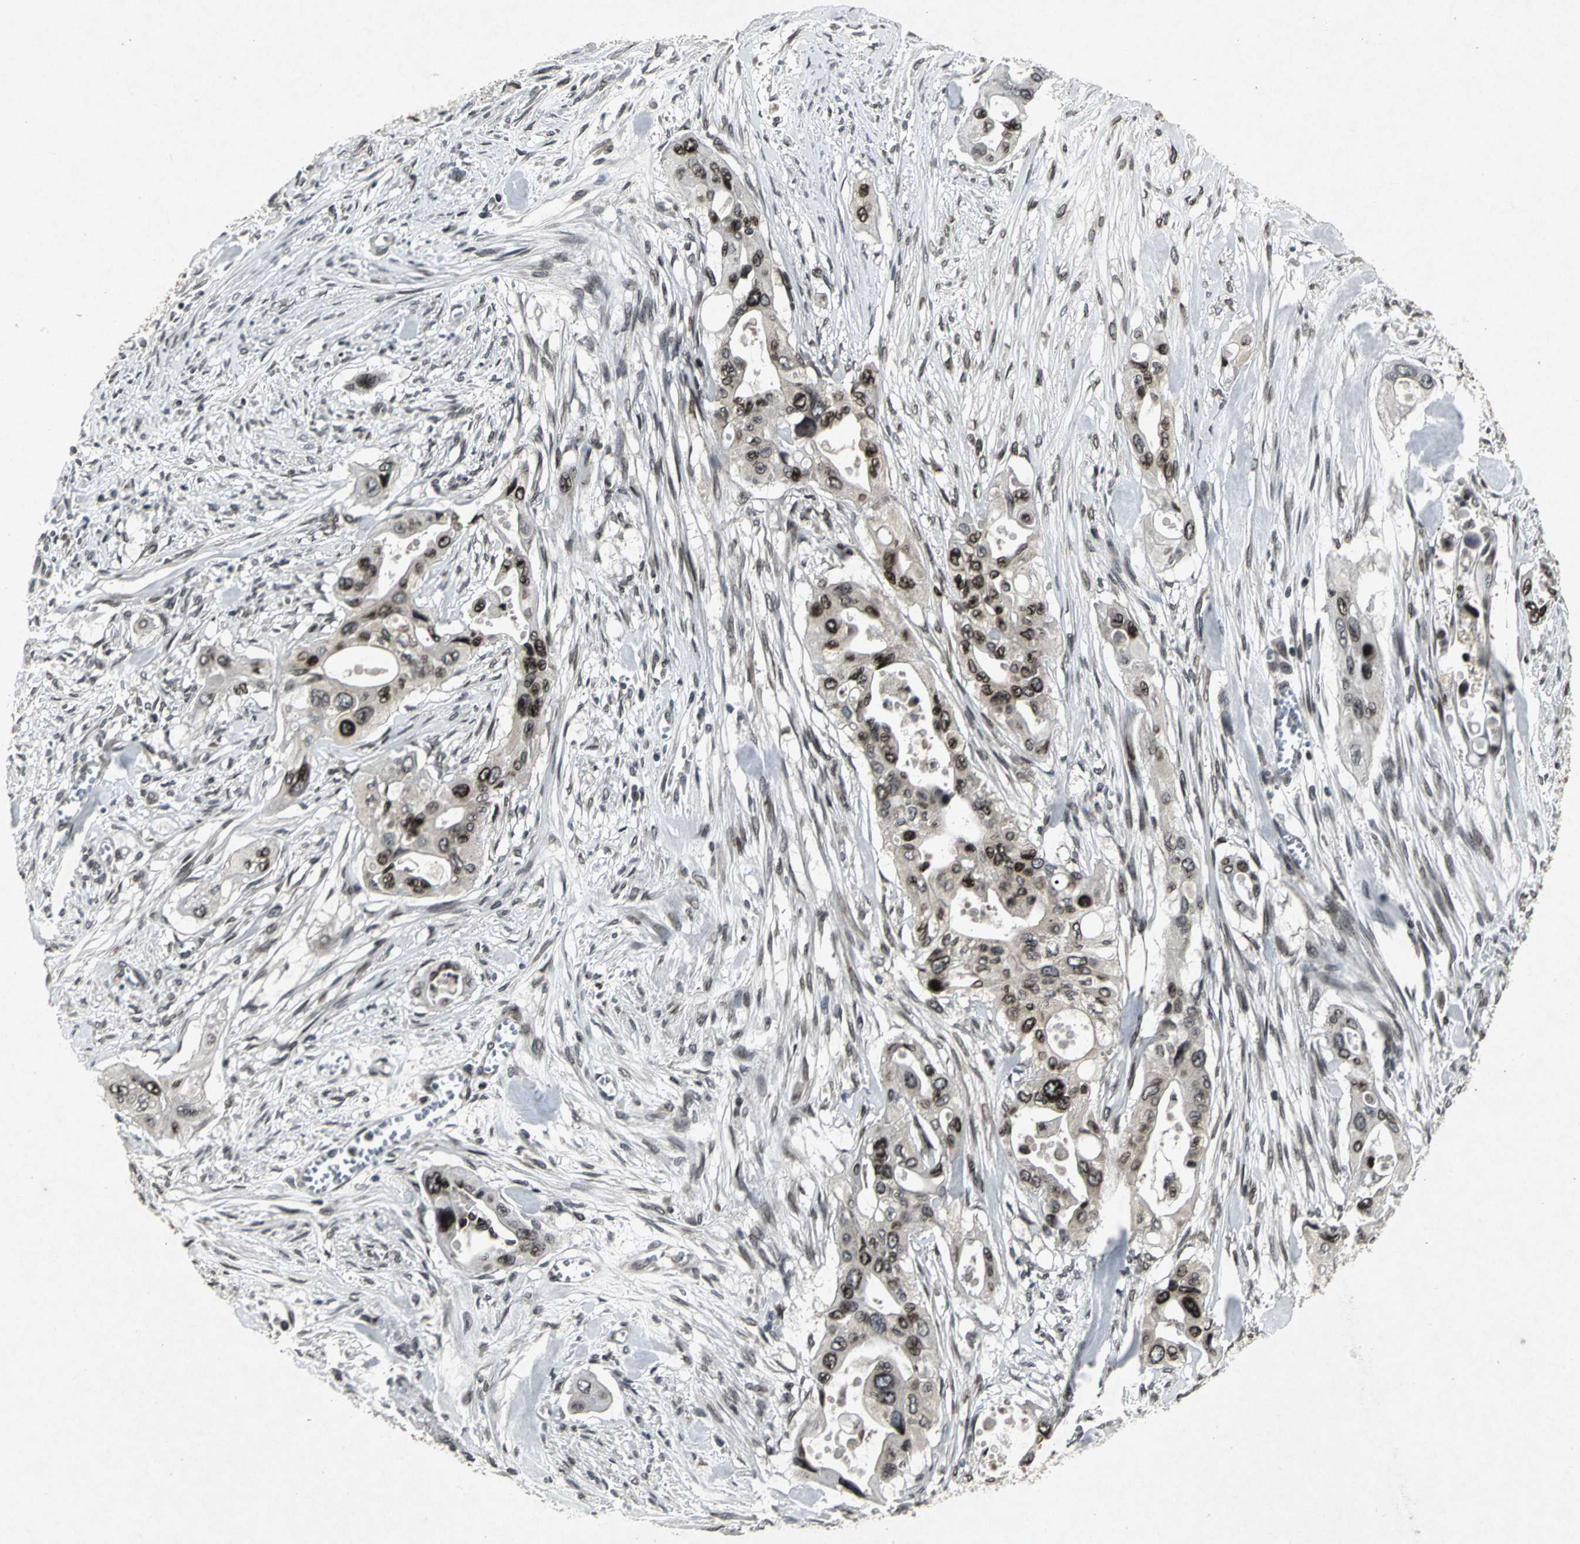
{"staining": {"intensity": "strong", "quantity": ">75%", "location": "nuclear"}, "tissue": "pancreatic cancer", "cell_type": "Tumor cells", "image_type": "cancer", "snomed": [{"axis": "morphology", "description": "Adenocarcinoma, NOS"}, {"axis": "topography", "description": "Pancreas"}], "caption": "Immunohistochemistry photomicrograph of human adenocarcinoma (pancreatic) stained for a protein (brown), which displays high levels of strong nuclear staining in about >75% of tumor cells.", "gene": "SH2B3", "patient": {"sex": "male", "age": 77}}